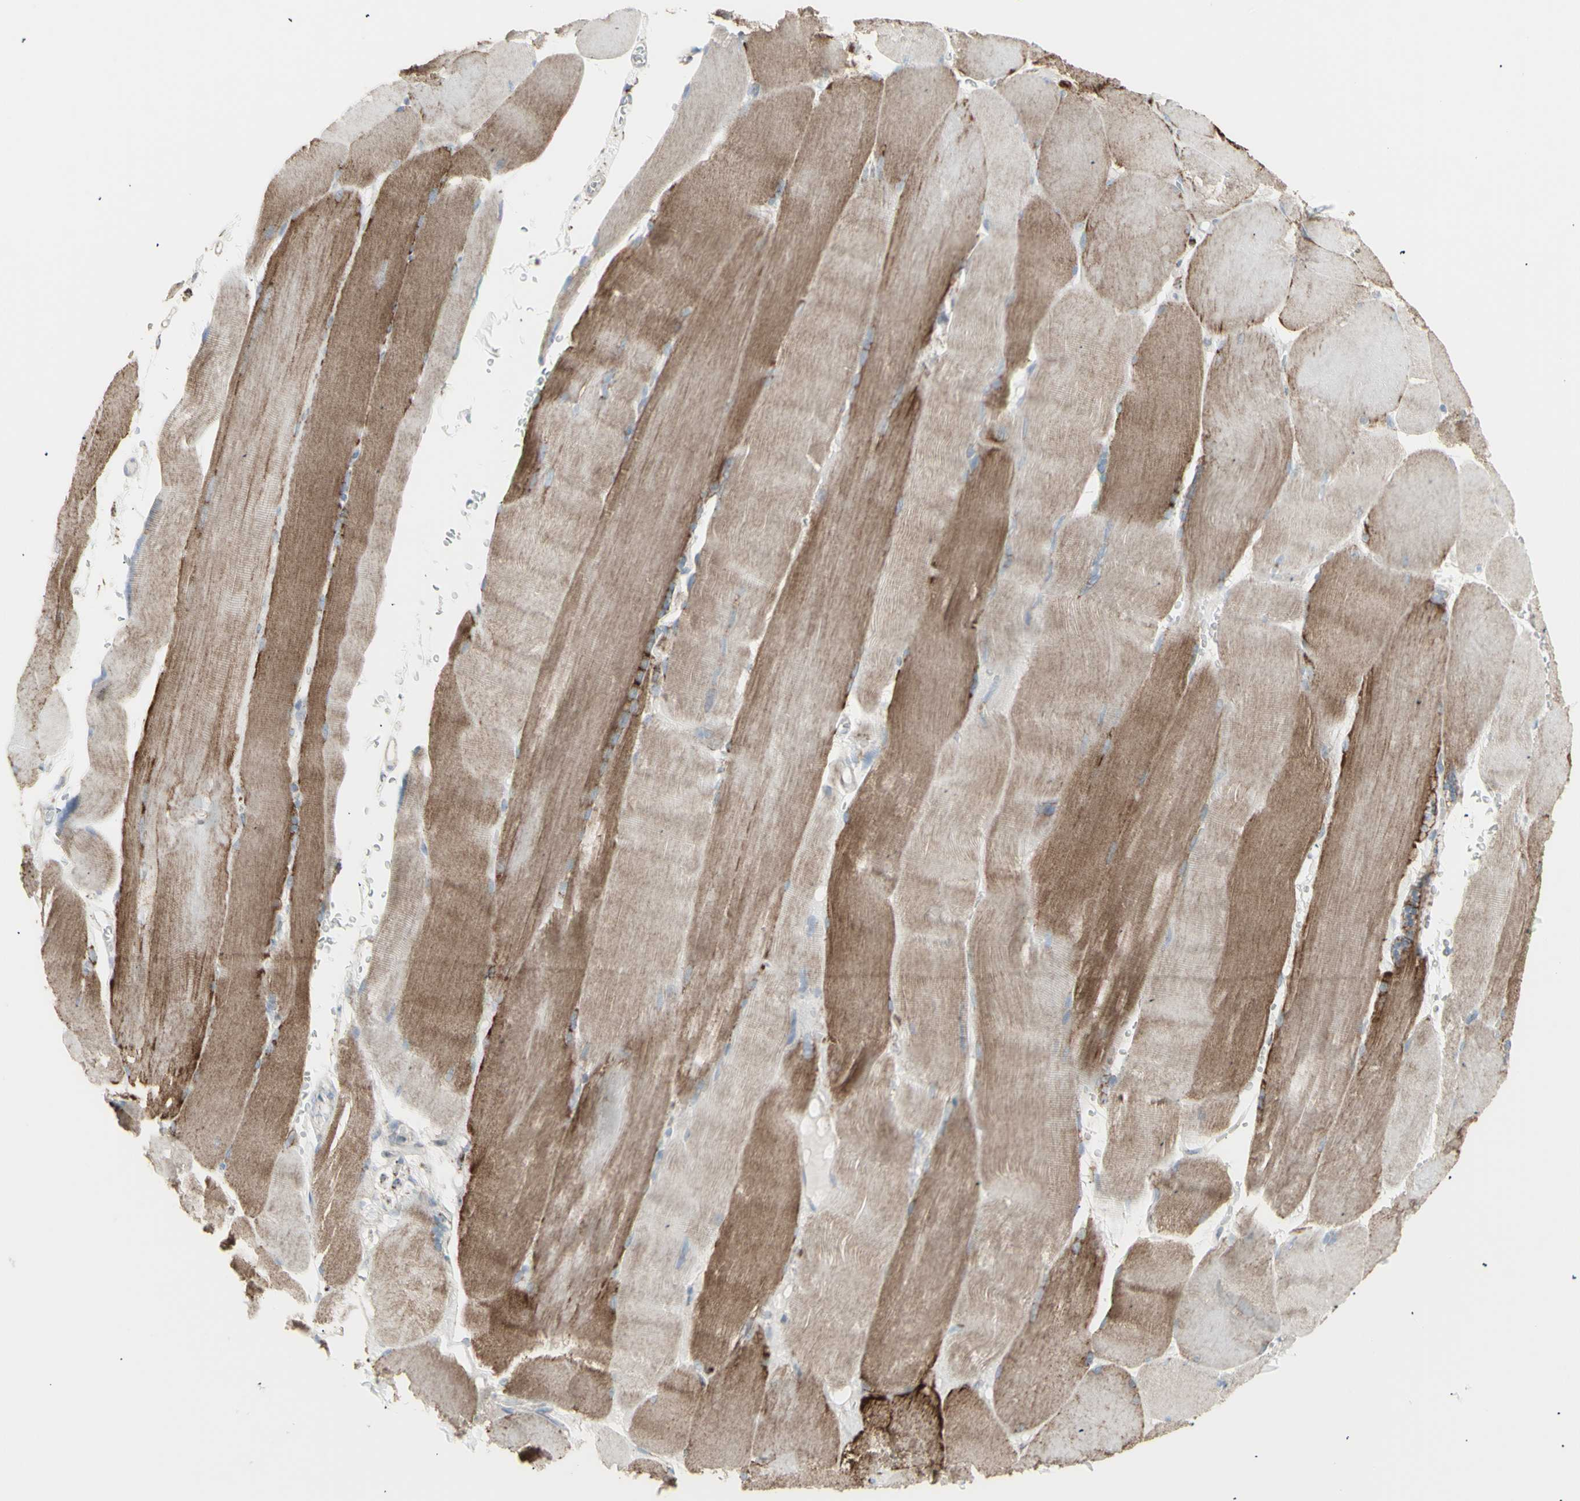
{"staining": {"intensity": "moderate", "quantity": ">75%", "location": "cytoplasmic/membranous"}, "tissue": "skeletal muscle", "cell_type": "Myocytes", "image_type": "normal", "snomed": [{"axis": "morphology", "description": "Normal tissue, NOS"}, {"axis": "topography", "description": "Skin"}, {"axis": "topography", "description": "Skeletal muscle"}], "caption": "A photomicrograph of human skeletal muscle stained for a protein exhibits moderate cytoplasmic/membranous brown staining in myocytes.", "gene": "PLGRKT", "patient": {"sex": "male", "age": 83}}